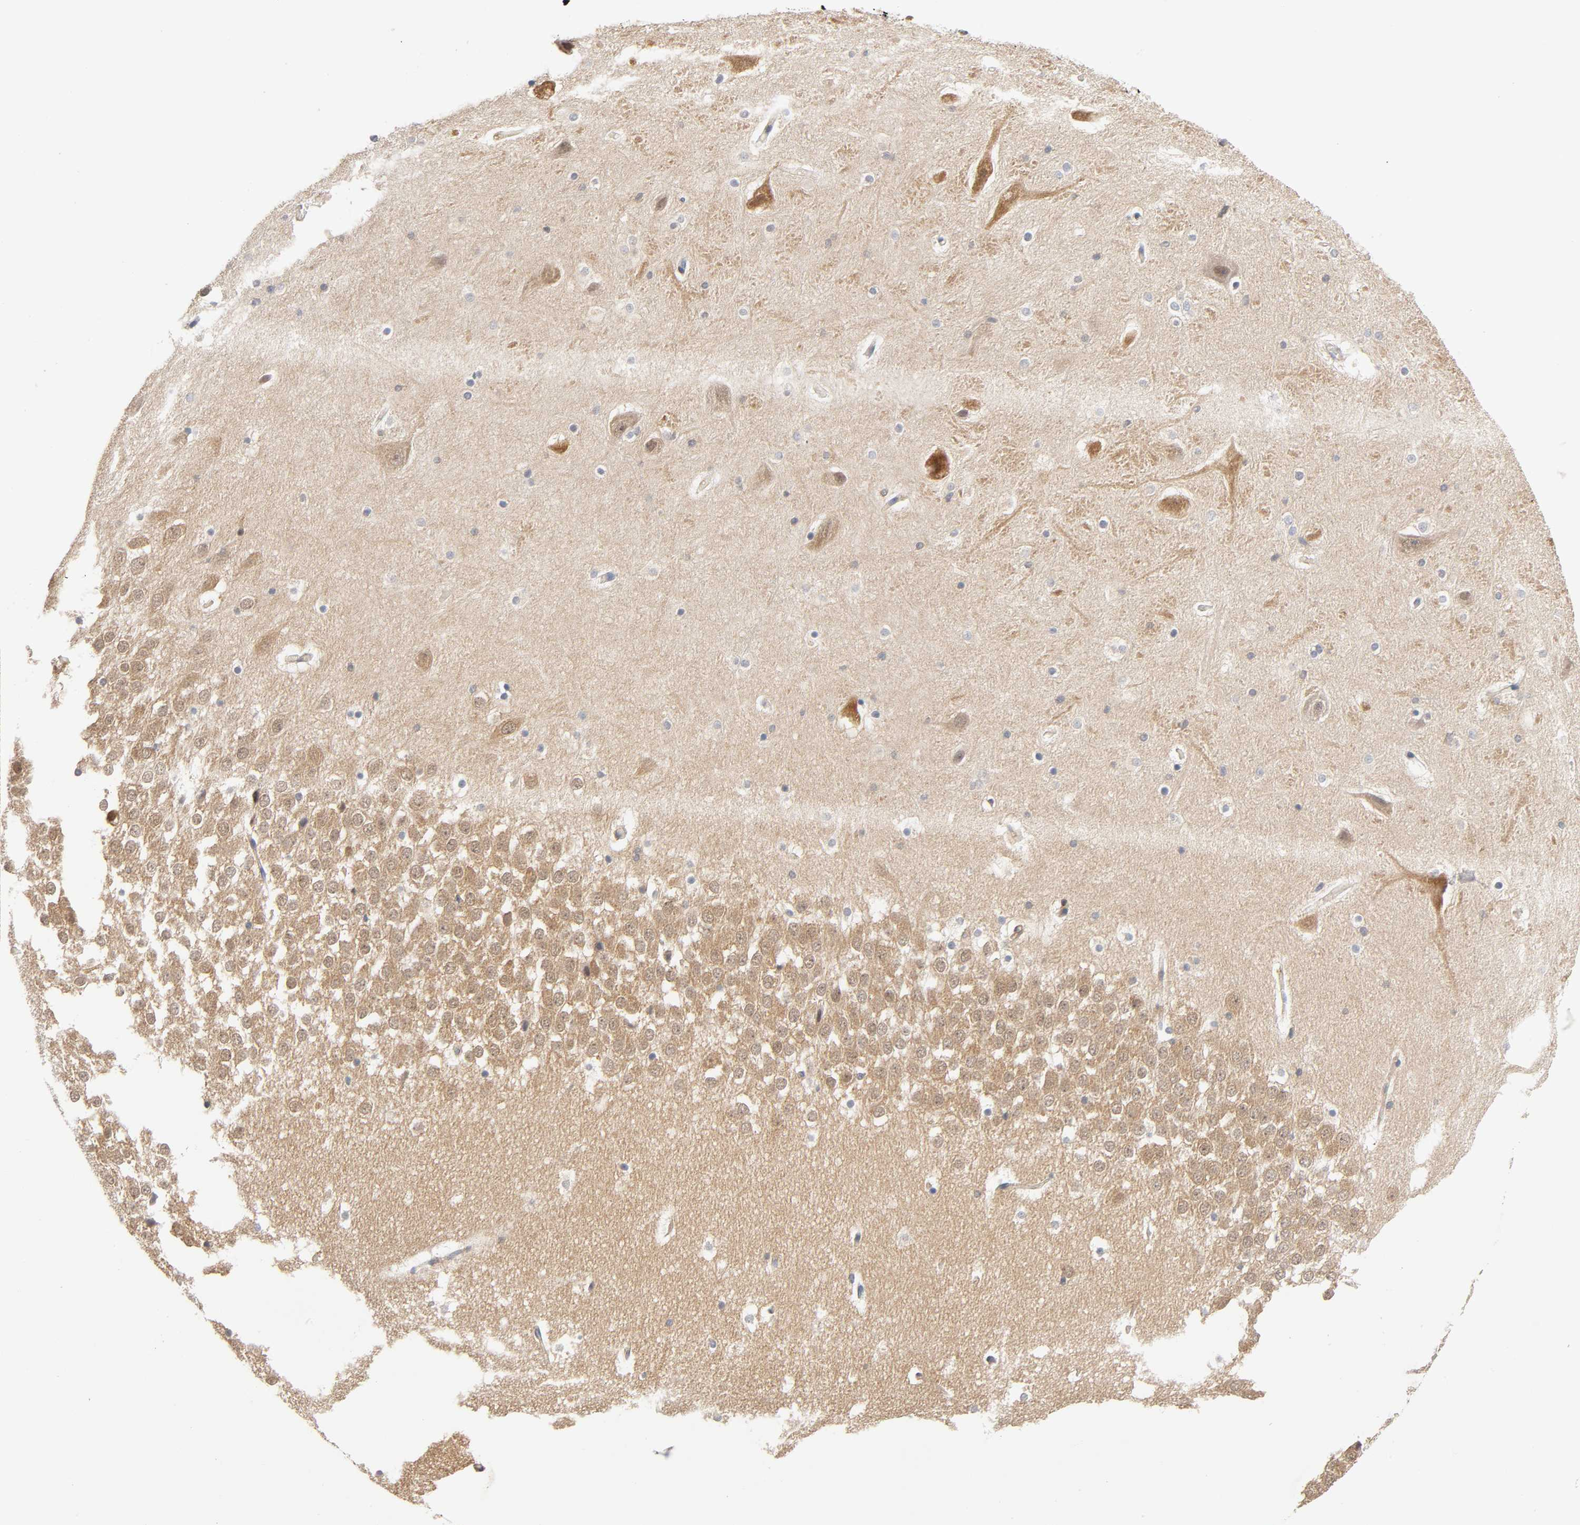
{"staining": {"intensity": "moderate", "quantity": "<25%", "location": "cytoplasmic/membranous"}, "tissue": "hippocampus", "cell_type": "Glial cells", "image_type": "normal", "snomed": [{"axis": "morphology", "description": "Normal tissue, NOS"}, {"axis": "topography", "description": "Hippocampus"}], "caption": "Immunohistochemical staining of normal hippocampus demonstrates moderate cytoplasmic/membranous protein positivity in about <25% of glial cells. (DAB (3,3'-diaminobenzidine) IHC with brightfield microscopy, high magnification).", "gene": "ACTR2", "patient": {"sex": "male", "age": 45}}